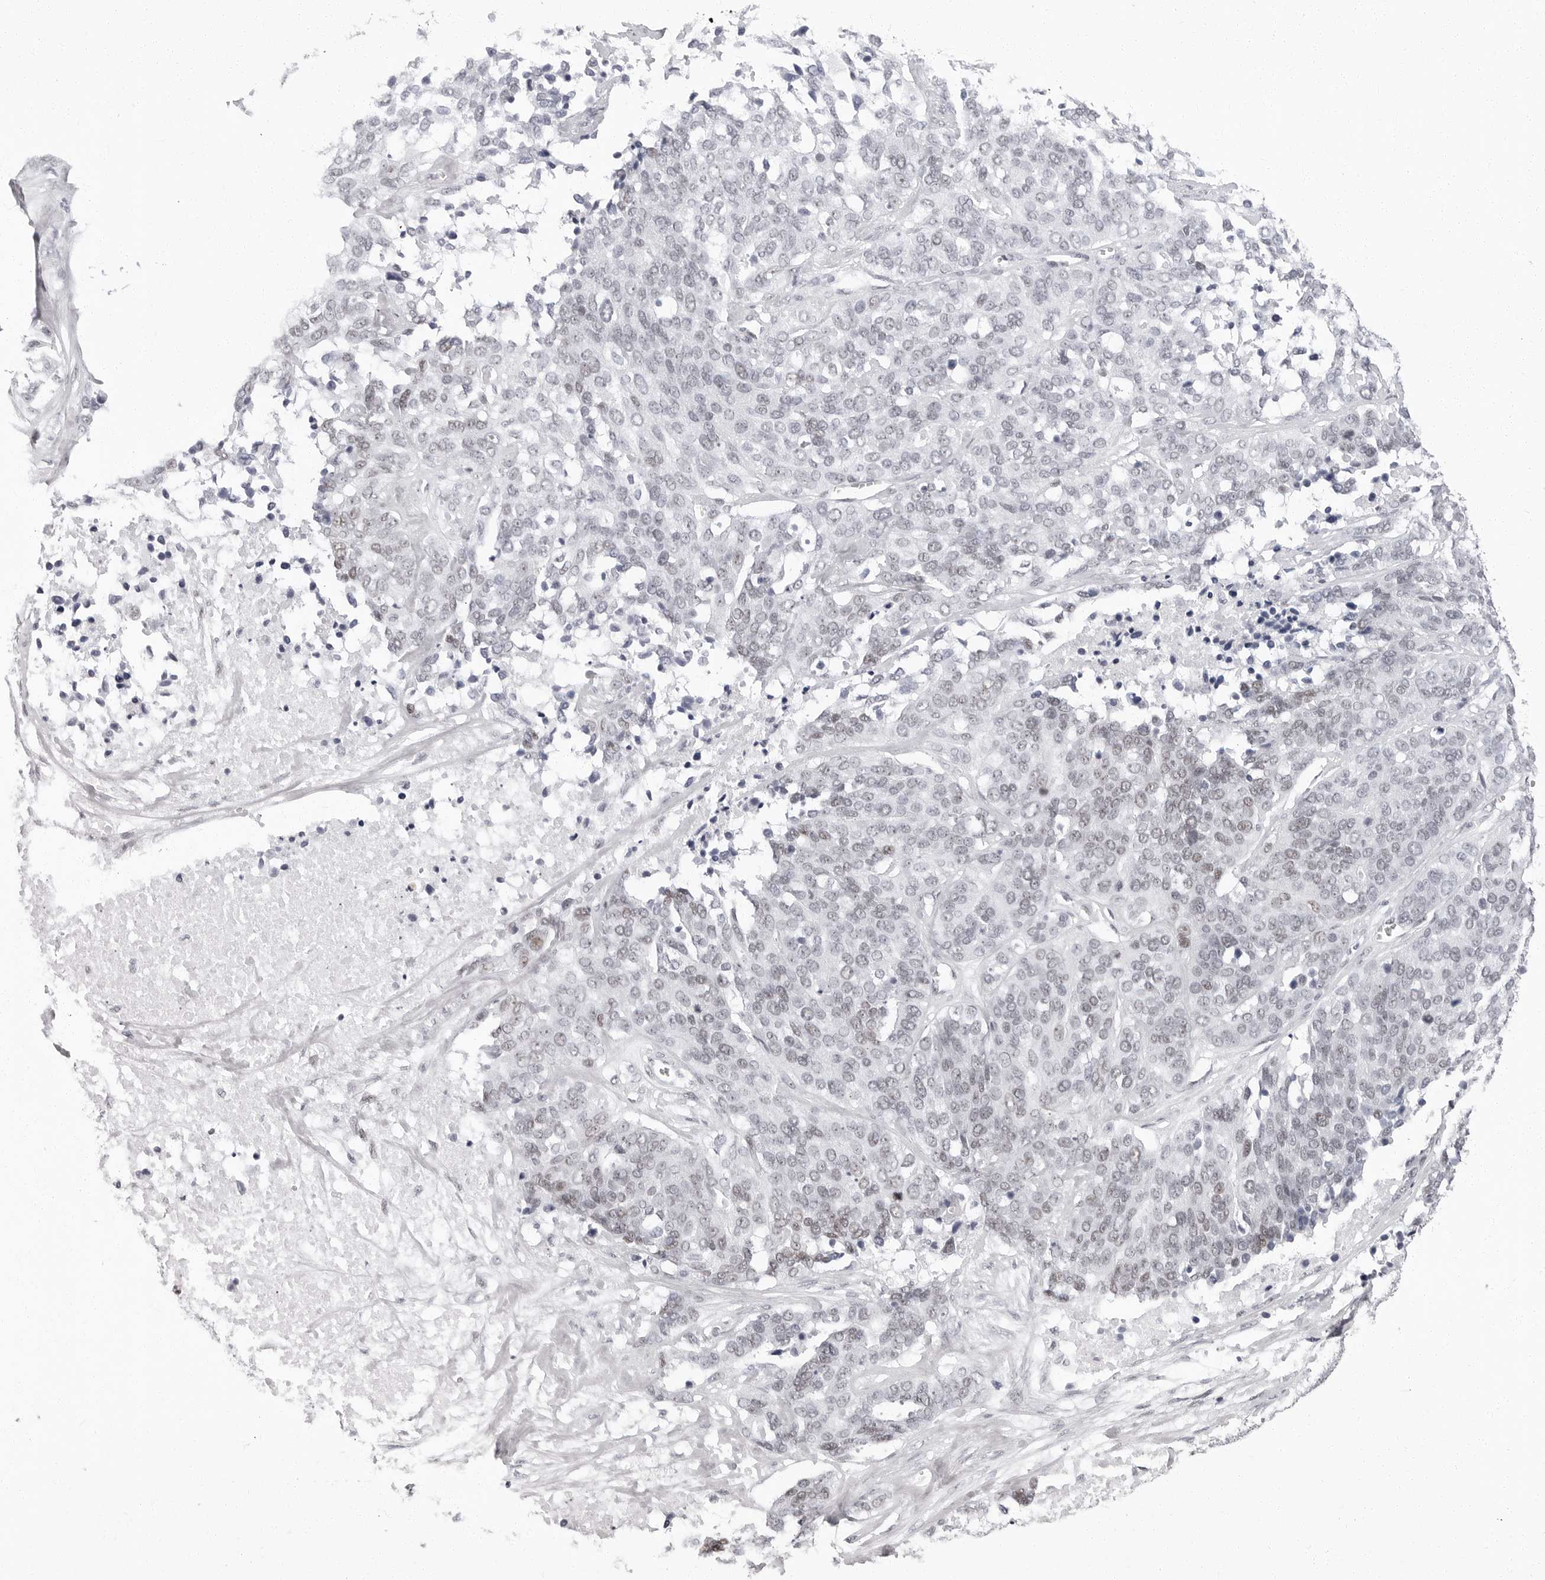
{"staining": {"intensity": "weak", "quantity": "<25%", "location": "nuclear"}, "tissue": "ovarian cancer", "cell_type": "Tumor cells", "image_type": "cancer", "snomed": [{"axis": "morphology", "description": "Cystadenocarcinoma, serous, NOS"}, {"axis": "topography", "description": "Ovary"}], "caption": "Immunohistochemistry (IHC) photomicrograph of human ovarian cancer stained for a protein (brown), which reveals no positivity in tumor cells. (IHC, brightfield microscopy, high magnification).", "gene": "VEZF1", "patient": {"sex": "female", "age": 44}}